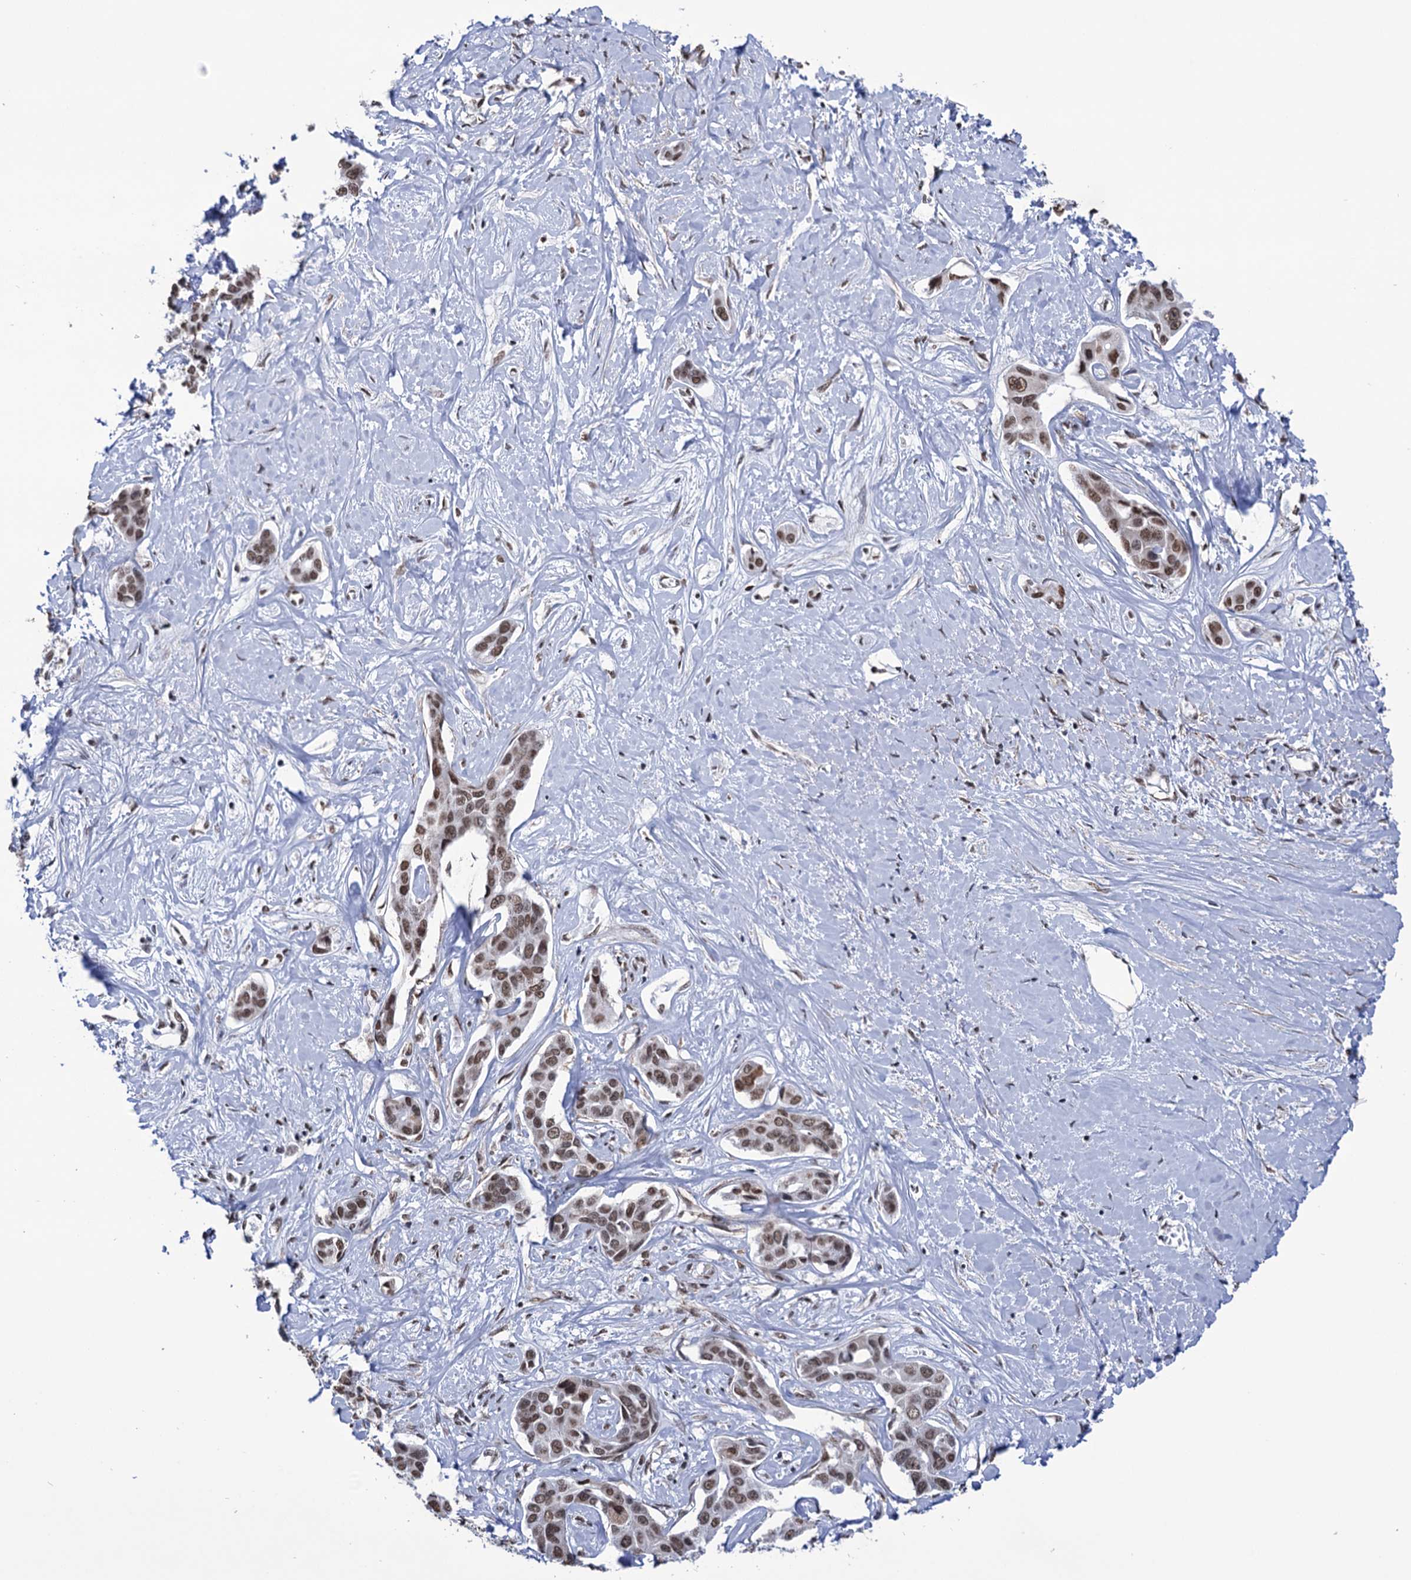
{"staining": {"intensity": "moderate", "quantity": ">75%", "location": "nuclear"}, "tissue": "liver cancer", "cell_type": "Tumor cells", "image_type": "cancer", "snomed": [{"axis": "morphology", "description": "Cholangiocarcinoma"}, {"axis": "topography", "description": "Liver"}], "caption": "An IHC photomicrograph of tumor tissue is shown. Protein staining in brown labels moderate nuclear positivity in liver cholangiocarcinoma within tumor cells.", "gene": "ABHD10", "patient": {"sex": "male", "age": 59}}